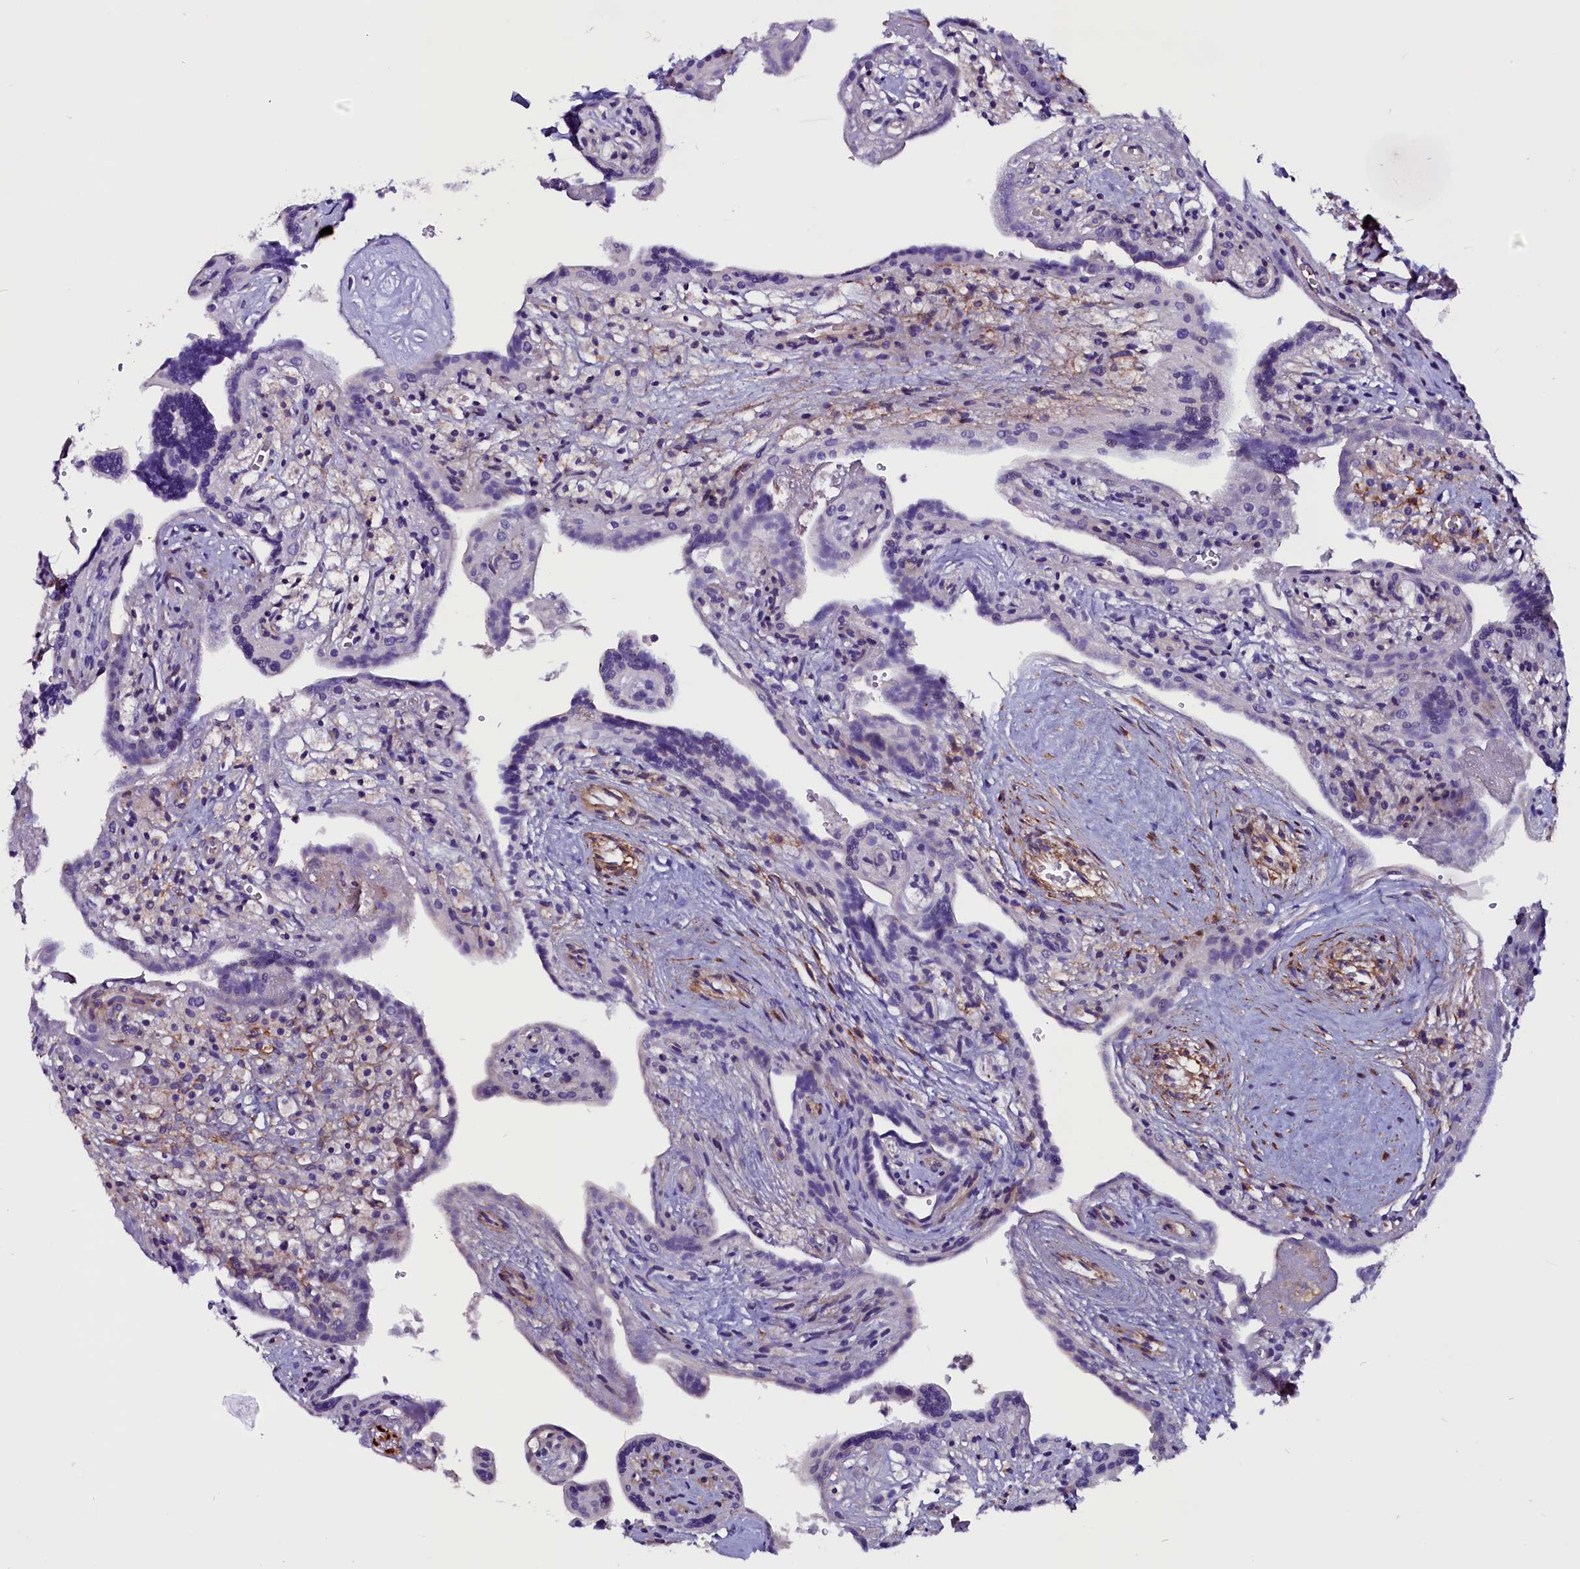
{"staining": {"intensity": "negative", "quantity": "none", "location": "none"}, "tissue": "placenta", "cell_type": "Trophoblastic cells", "image_type": "normal", "snomed": [{"axis": "morphology", "description": "Normal tissue, NOS"}, {"axis": "topography", "description": "Placenta"}], "caption": "Immunohistochemical staining of unremarkable human placenta reveals no significant staining in trophoblastic cells.", "gene": "ZNF749", "patient": {"sex": "female", "age": 37}}